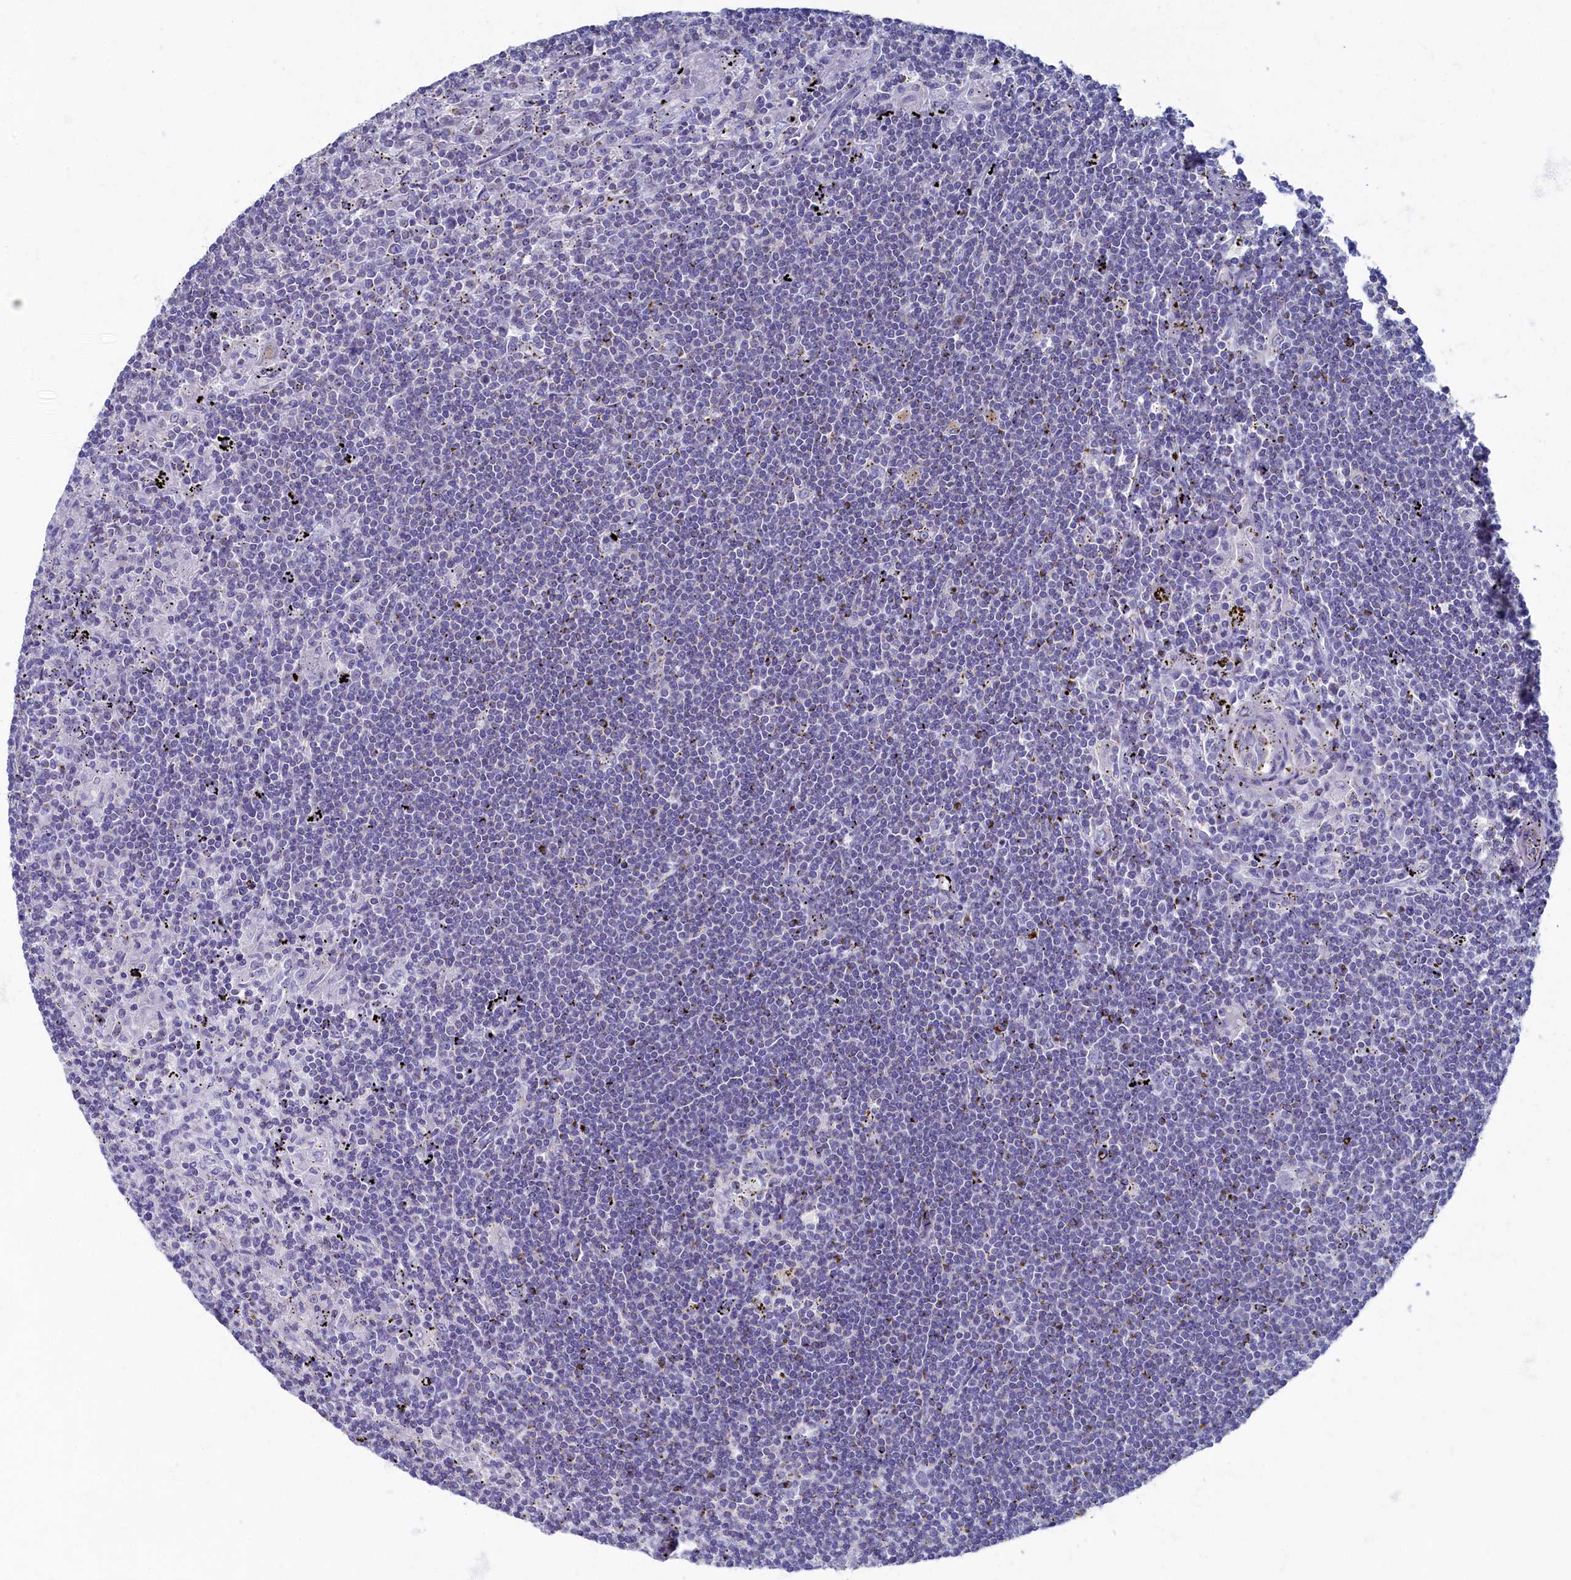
{"staining": {"intensity": "negative", "quantity": "none", "location": "none"}, "tissue": "lymphoma", "cell_type": "Tumor cells", "image_type": "cancer", "snomed": [{"axis": "morphology", "description": "Malignant lymphoma, non-Hodgkin's type, Low grade"}, {"axis": "topography", "description": "Spleen"}], "caption": "The micrograph displays no staining of tumor cells in malignant lymphoma, non-Hodgkin's type (low-grade). (DAB (3,3'-diaminobenzidine) immunohistochemistry, high magnification).", "gene": "OCIAD2", "patient": {"sex": "male", "age": 76}}